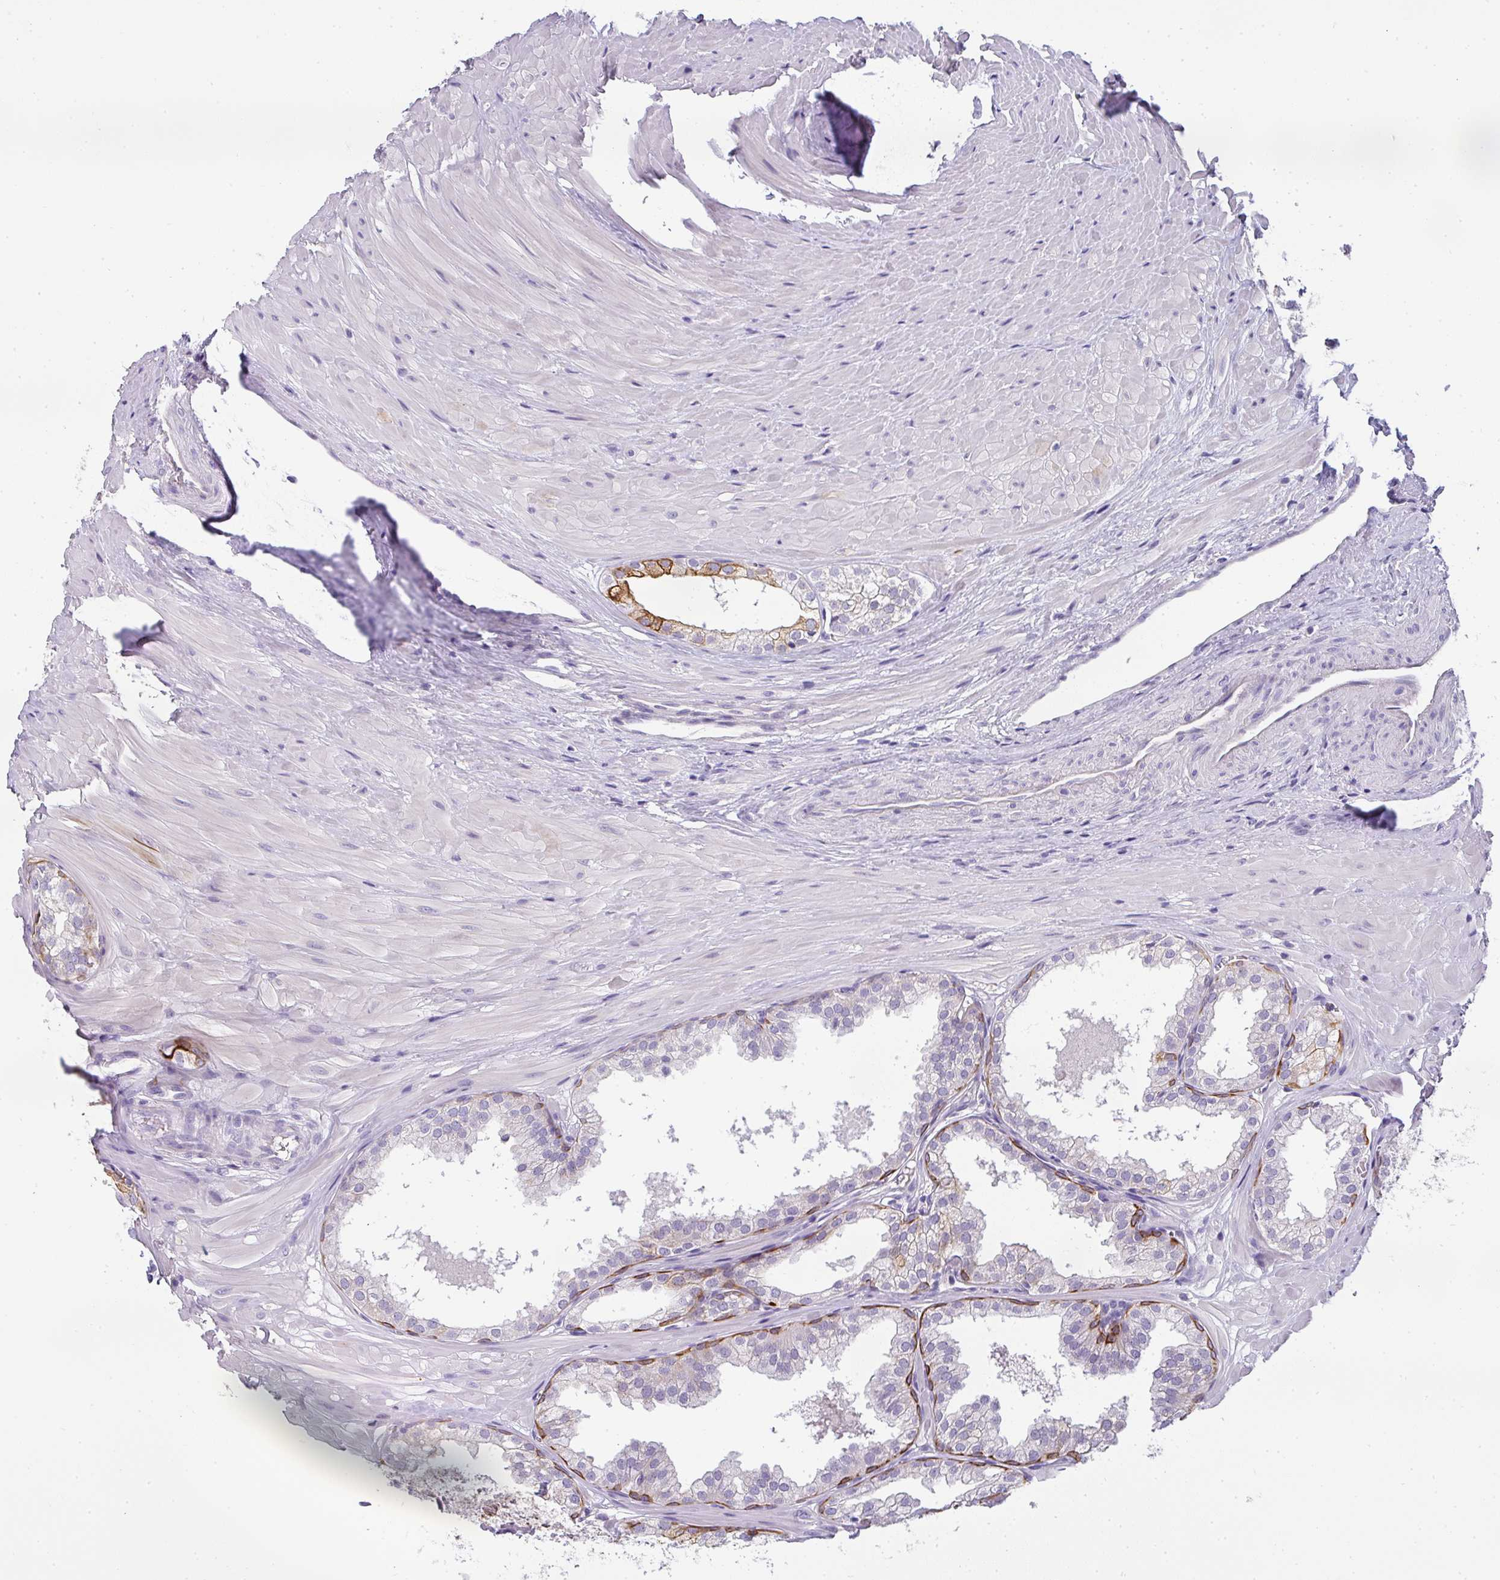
{"staining": {"intensity": "strong", "quantity": "25%-75%", "location": "cytoplasmic/membranous"}, "tissue": "prostate", "cell_type": "Glandular cells", "image_type": "normal", "snomed": [{"axis": "morphology", "description": "Normal tissue, NOS"}, {"axis": "topography", "description": "Prostate"}, {"axis": "topography", "description": "Peripheral nerve tissue"}], "caption": "Immunohistochemistry of benign human prostate exhibits high levels of strong cytoplasmic/membranous expression in about 25%-75% of glandular cells. (brown staining indicates protein expression, while blue staining denotes nuclei).", "gene": "ASXL3", "patient": {"sex": "male", "age": 55}}